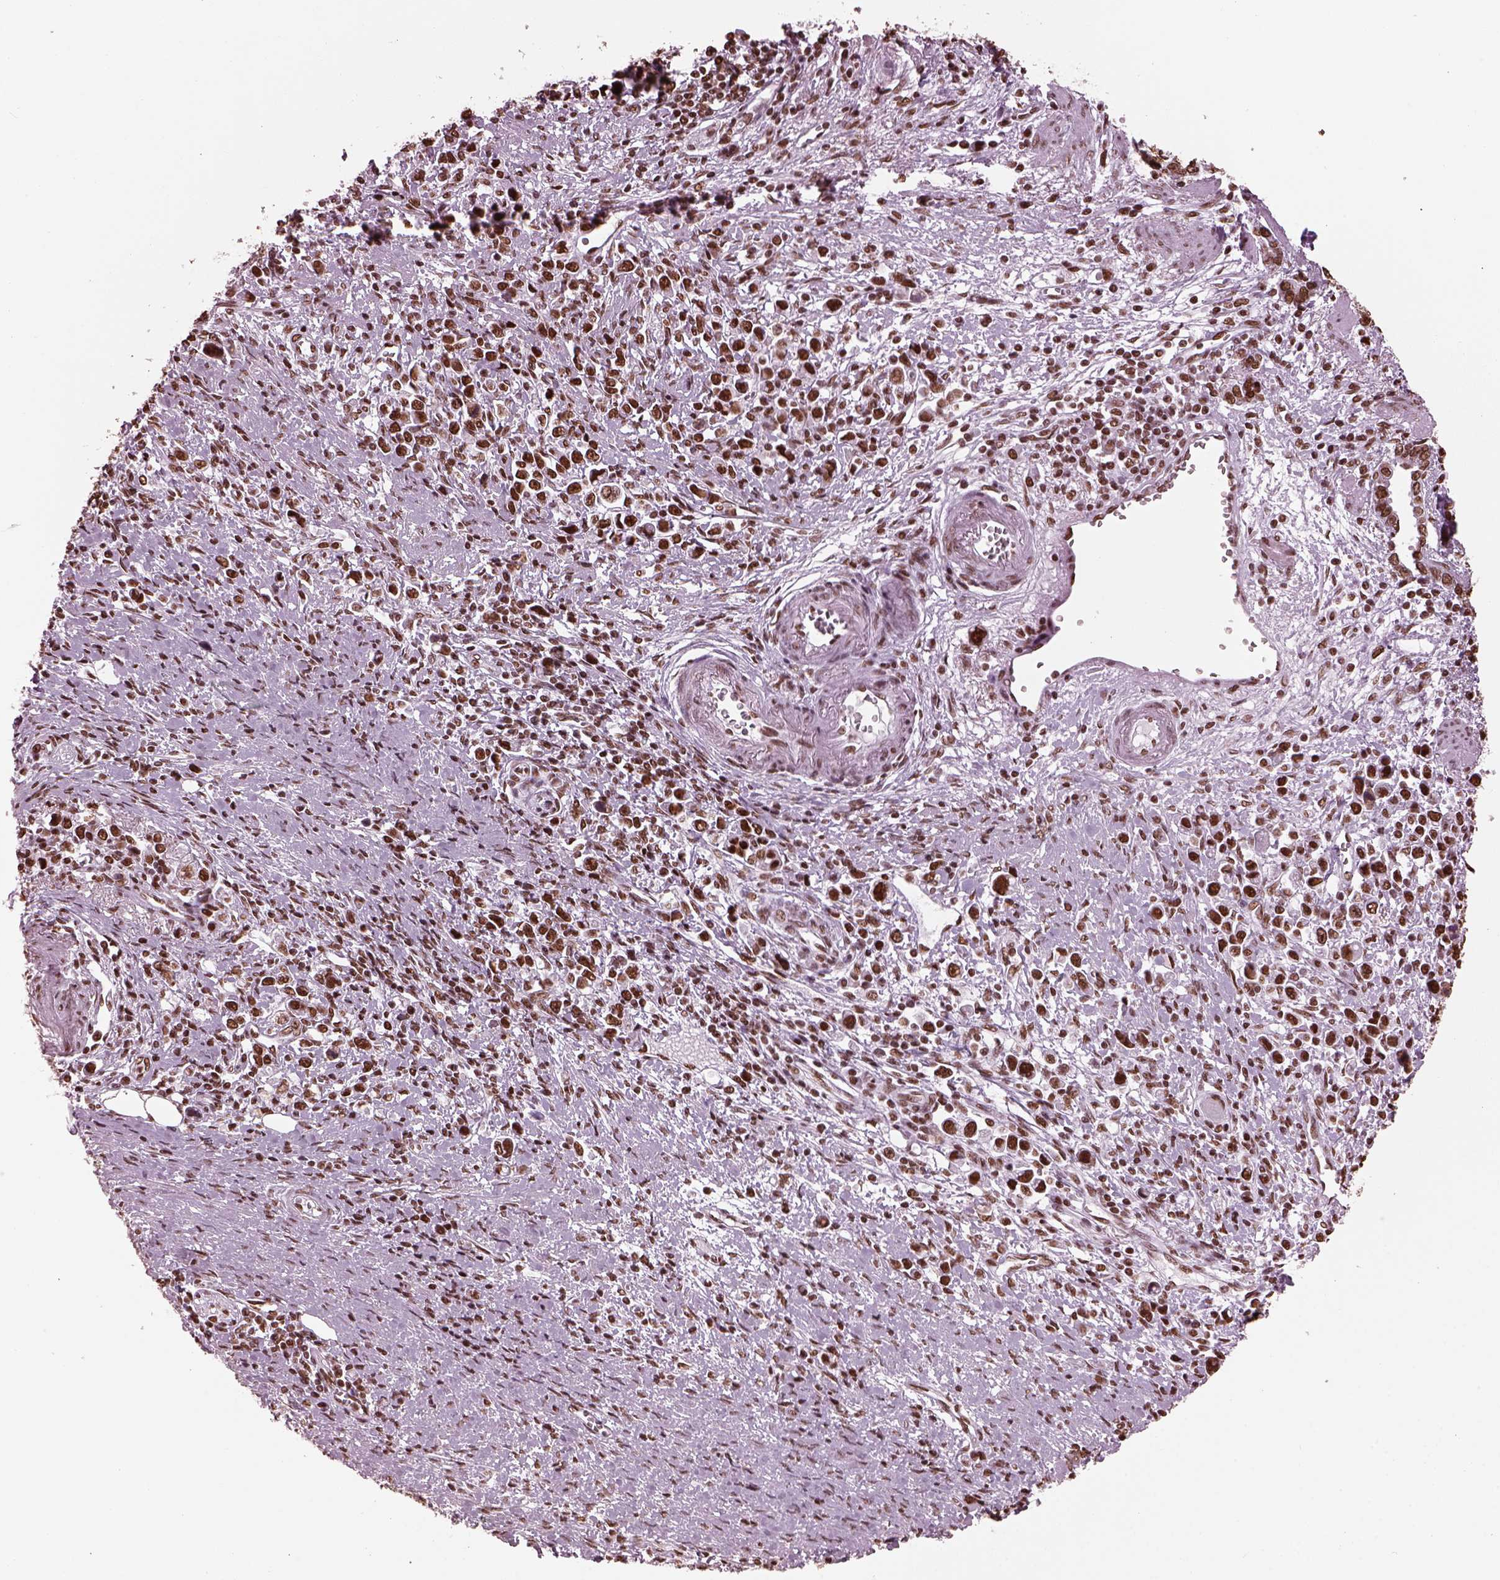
{"staining": {"intensity": "strong", "quantity": ">75%", "location": "nuclear"}, "tissue": "stomach cancer", "cell_type": "Tumor cells", "image_type": "cancer", "snomed": [{"axis": "morphology", "description": "Adenocarcinoma, NOS"}, {"axis": "topography", "description": "Stomach"}], "caption": "This micrograph reveals stomach cancer (adenocarcinoma) stained with IHC to label a protein in brown. The nuclear of tumor cells show strong positivity for the protein. Nuclei are counter-stained blue.", "gene": "CBFA2T3", "patient": {"sex": "male", "age": 63}}